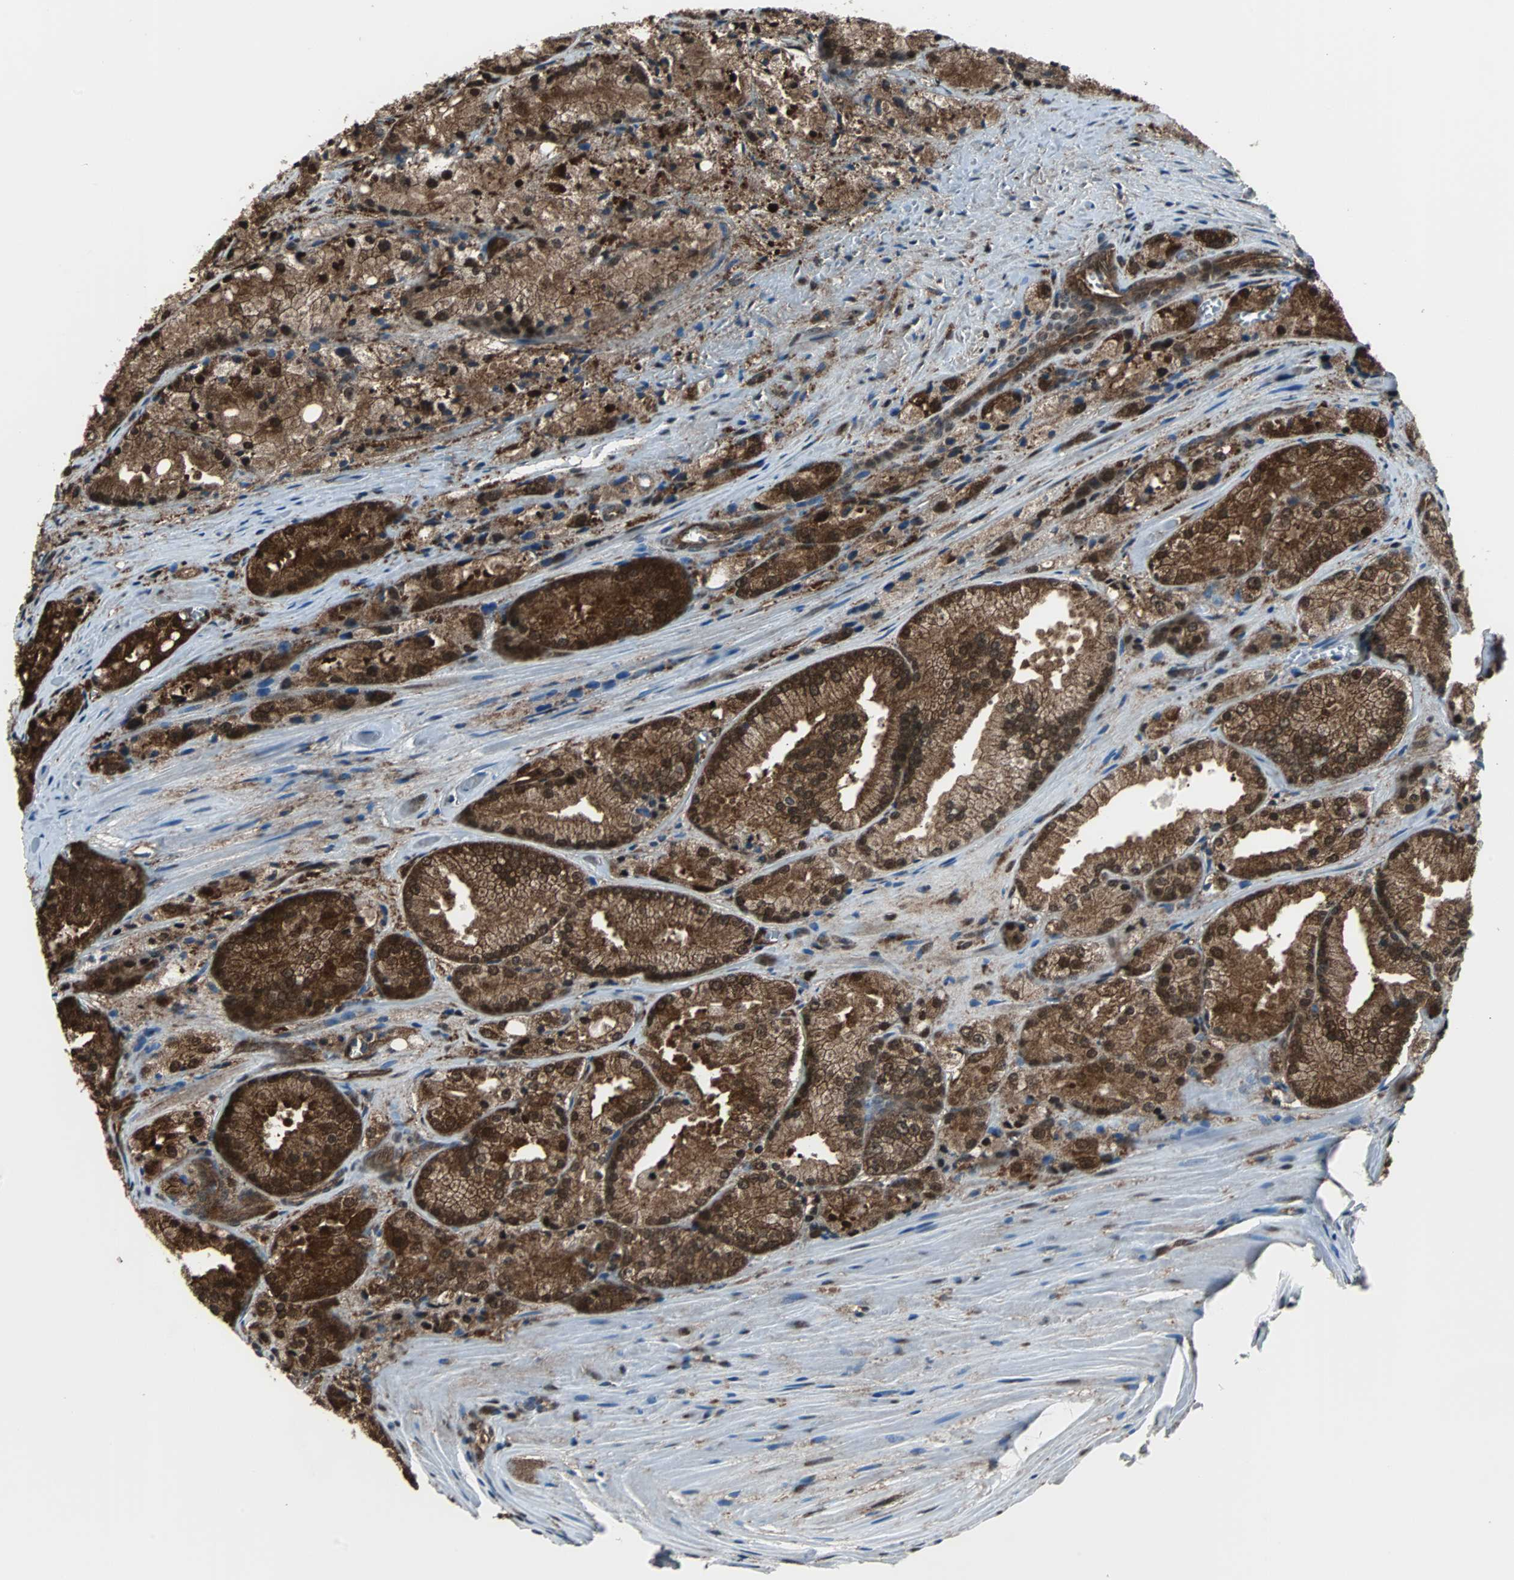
{"staining": {"intensity": "strong", "quantity": ">75%", "location": "cytoplasmic/membranous,nuclear"}, "tissue": "prostate cancer", "cell_type": "Tumor cells", "image_type": "cancer", "snomed": [{"axis": "morphology", "description": "Adenocarcinoma, Low grade"}, {"axis": "topography", "description": "Prostate"}], "caption": "There is high levels of strong cytoplasmic/membranous and nuclear positivity in tumor cells of prostate adenocarcinoma (low-grade), as demonstrated by immunohistochemical staining (brown color).", "gene": "VCP", "patient": {"sex": "male", "age": 64}}